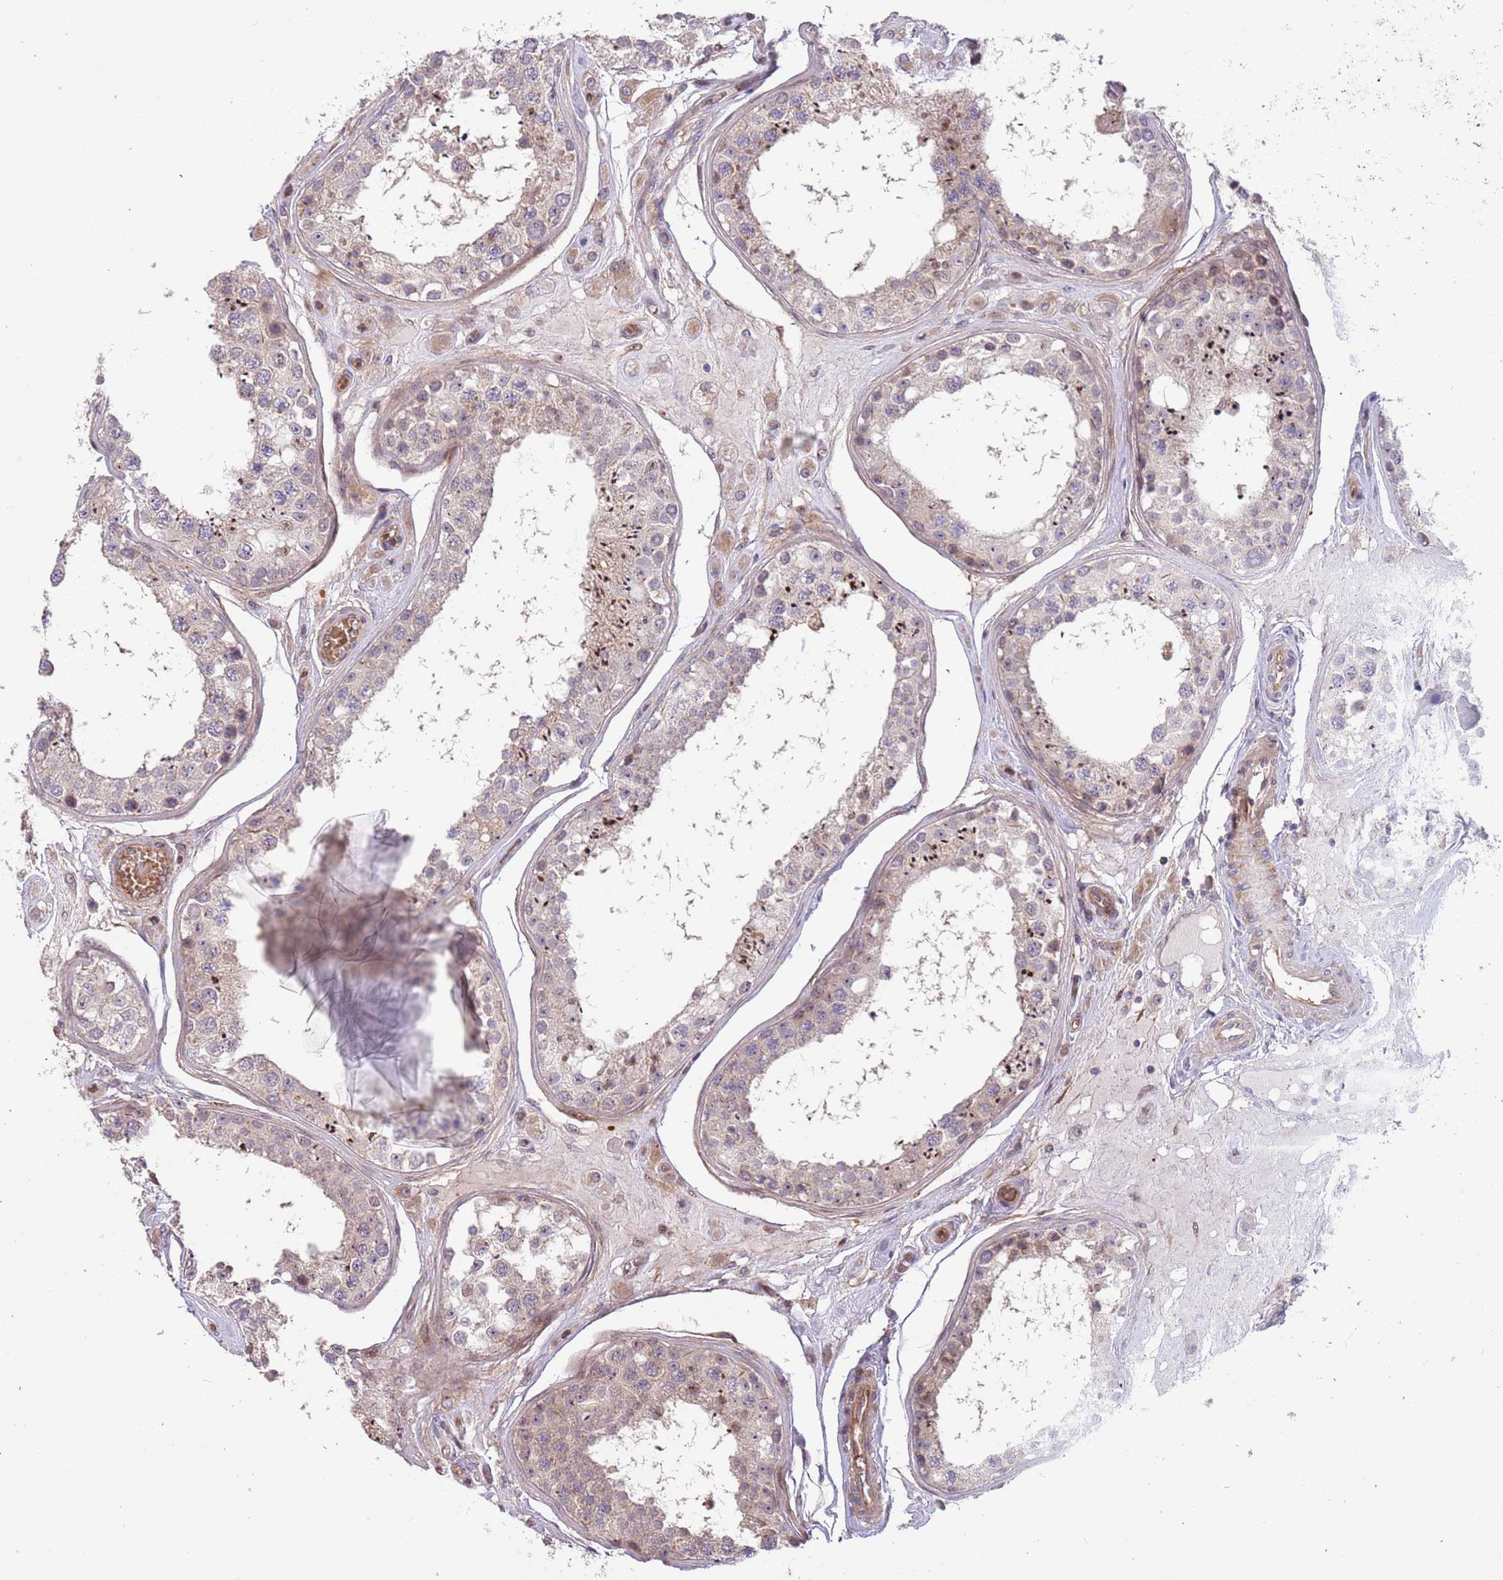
{"staining": {"intensity": "weak", "quantity": "25%-75%", "location": "cytoplasmic/membranous"}, "tissue": "testis", "cell_type": "Cells in seminiferous ducts", "image_type": "normal", "snomed": [{"axis": "morphology", "description": "Normal tissue, NOS"}, {"axis": "topography", "description": "Testis"}], "caption": "Immunohistochemical staining of benign human testis shows weak cytoplasmic/membranous protein expression in about 25%-75% of cells in seminiferous ducts.", "gene": "ITGB6", "patient": {"sex": "male", "age": 25}}